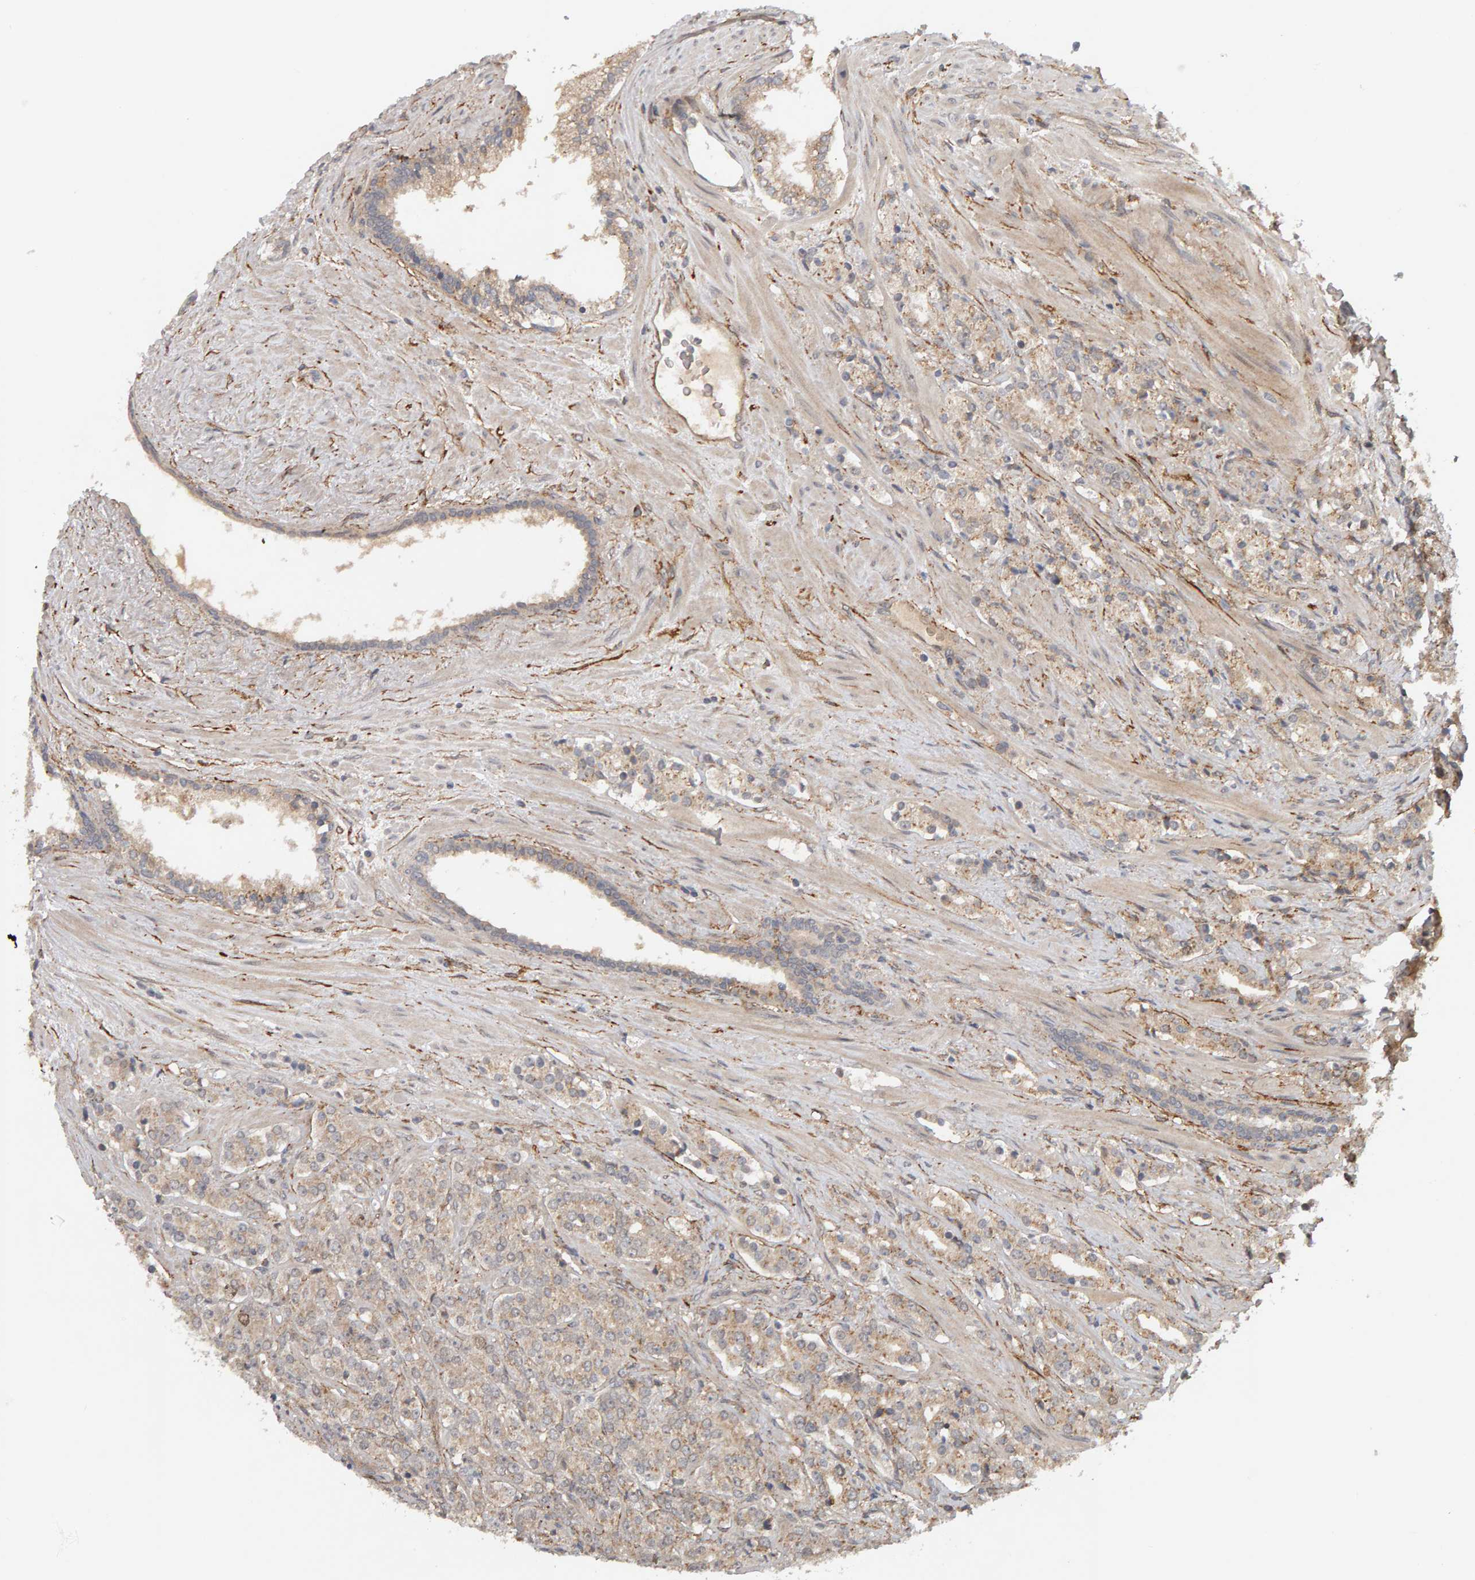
{"staining": {"intensity": "weak", "quantity": ">75%", "location": "cytoplasmic/membranous"}, "tissue": "prostate cancer", "cell_type": "Tumor cells", "image_type": "cancer", "snomed": [{"axis": "morphology", "description": "Adenocarcinoma, High grade"}, {"axis": "topography", "description": "Prostate"}], "caption": "High-magnification brightfield microscopy of prostate adenocarcinoma (high-grade) stained with DAB (3,3'-diaminobenzidine) (brown) and counterstained with hematoxylin (blue). tumor cells exhibit weak cytoplasmic/membranous staining is present in approximately>75% of cells.", "gene": "CDCA5", "patient": {"sex": "male", "age": 71}}